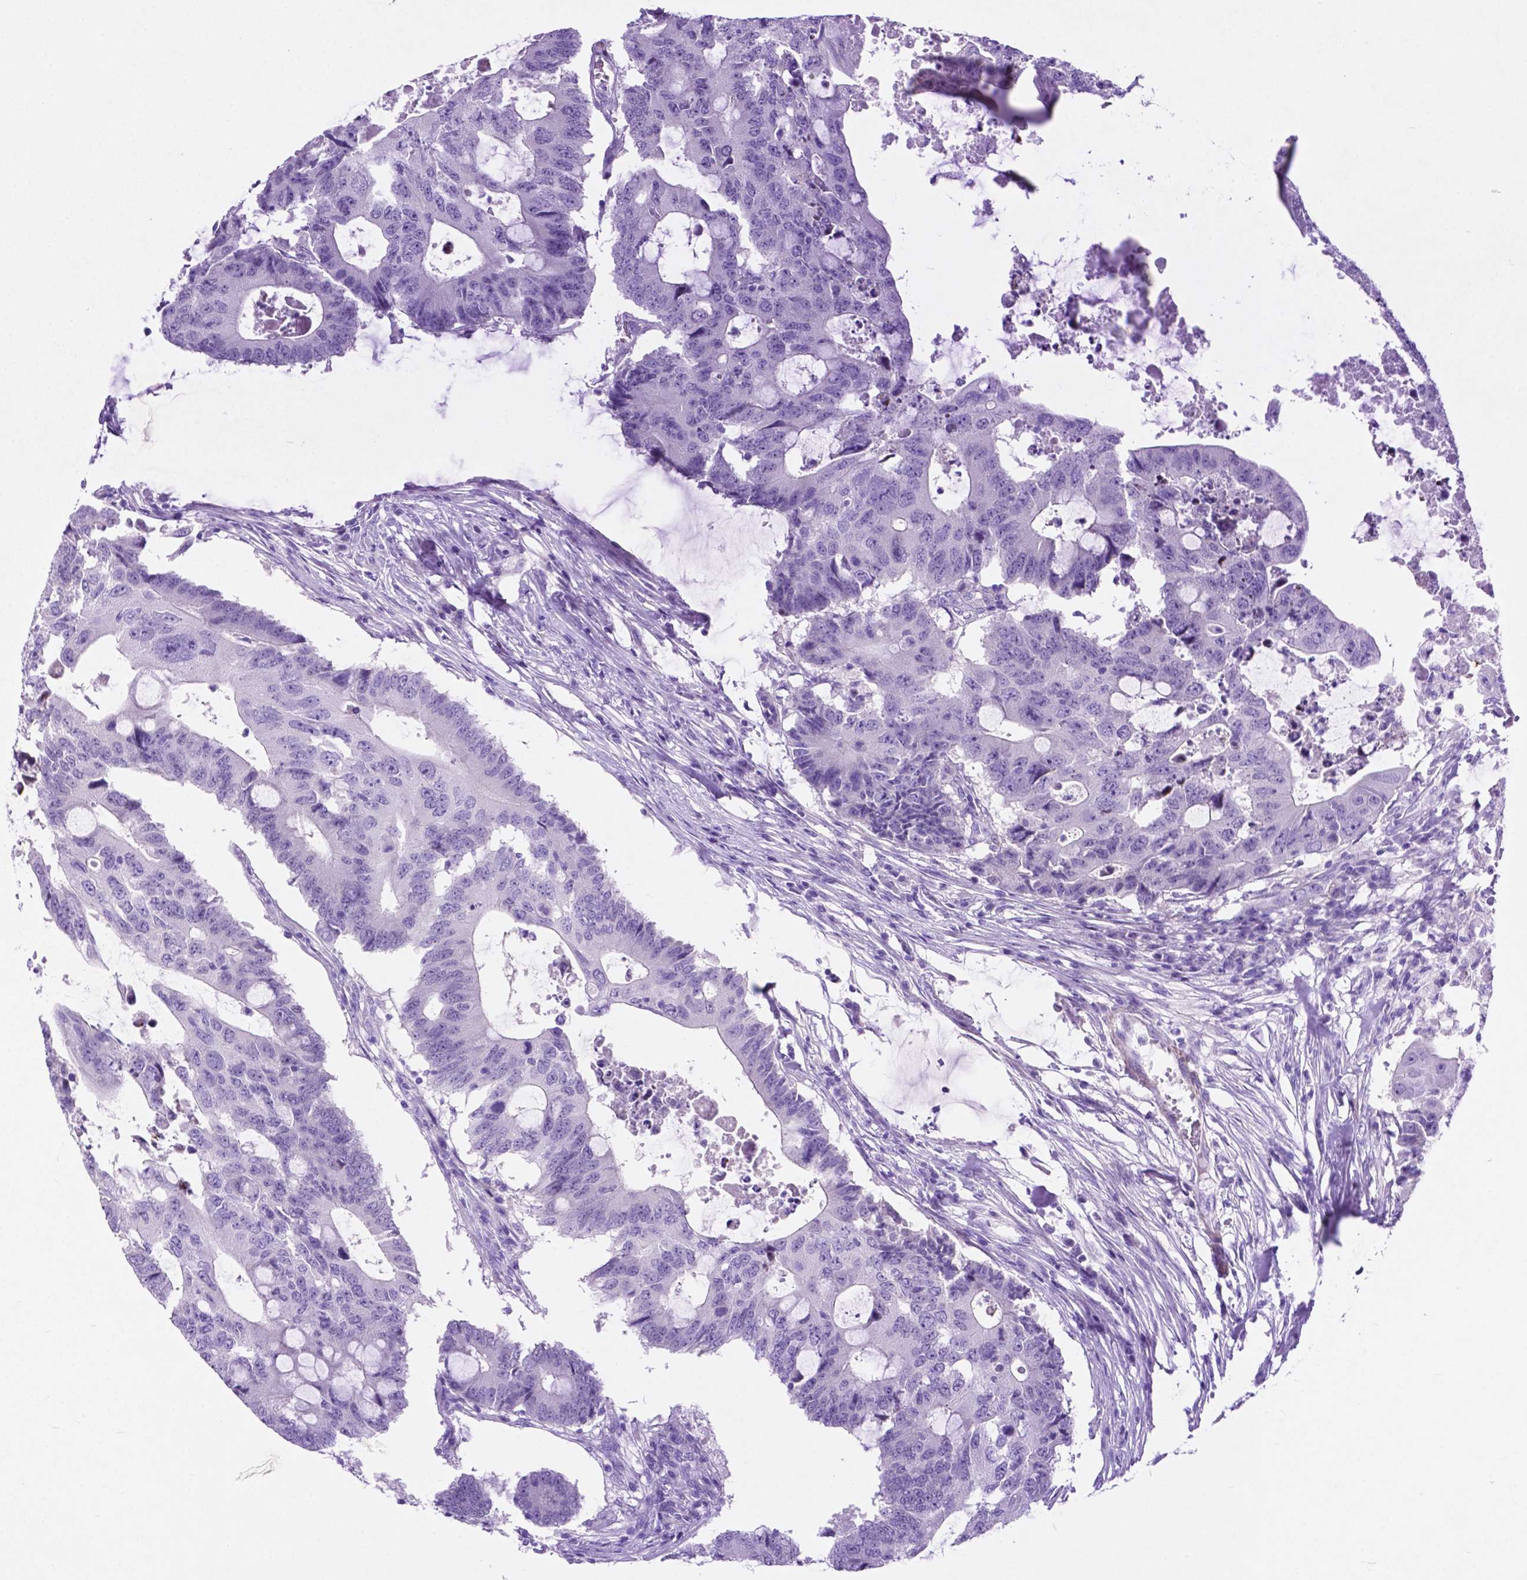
{"staining": {"intensity": "negative", "quantity": "none", "location": "none"}, "tissue": "colorectal cancer", "cell_type": "Tumor cells", "image_type": "cancer", "snomed": [{"axis": "morphology", "description": "Adenocarcinoma, NOS"}, {"axis": "topography", "description": "Colon"}], "caption": "Immunohistochemistry (IHC) micrograph of neoplastic tissue: human colorectal cancer (adenocarcinoma) stained with DAB (3,3'-diaminobenzidine) exhibits no significant protein expression in tumor cells. (DAB immunohistochemistry with hematoxylin counter stain).", "gene": "ASPG", "patient": {"sex": "male", "age": 71}}